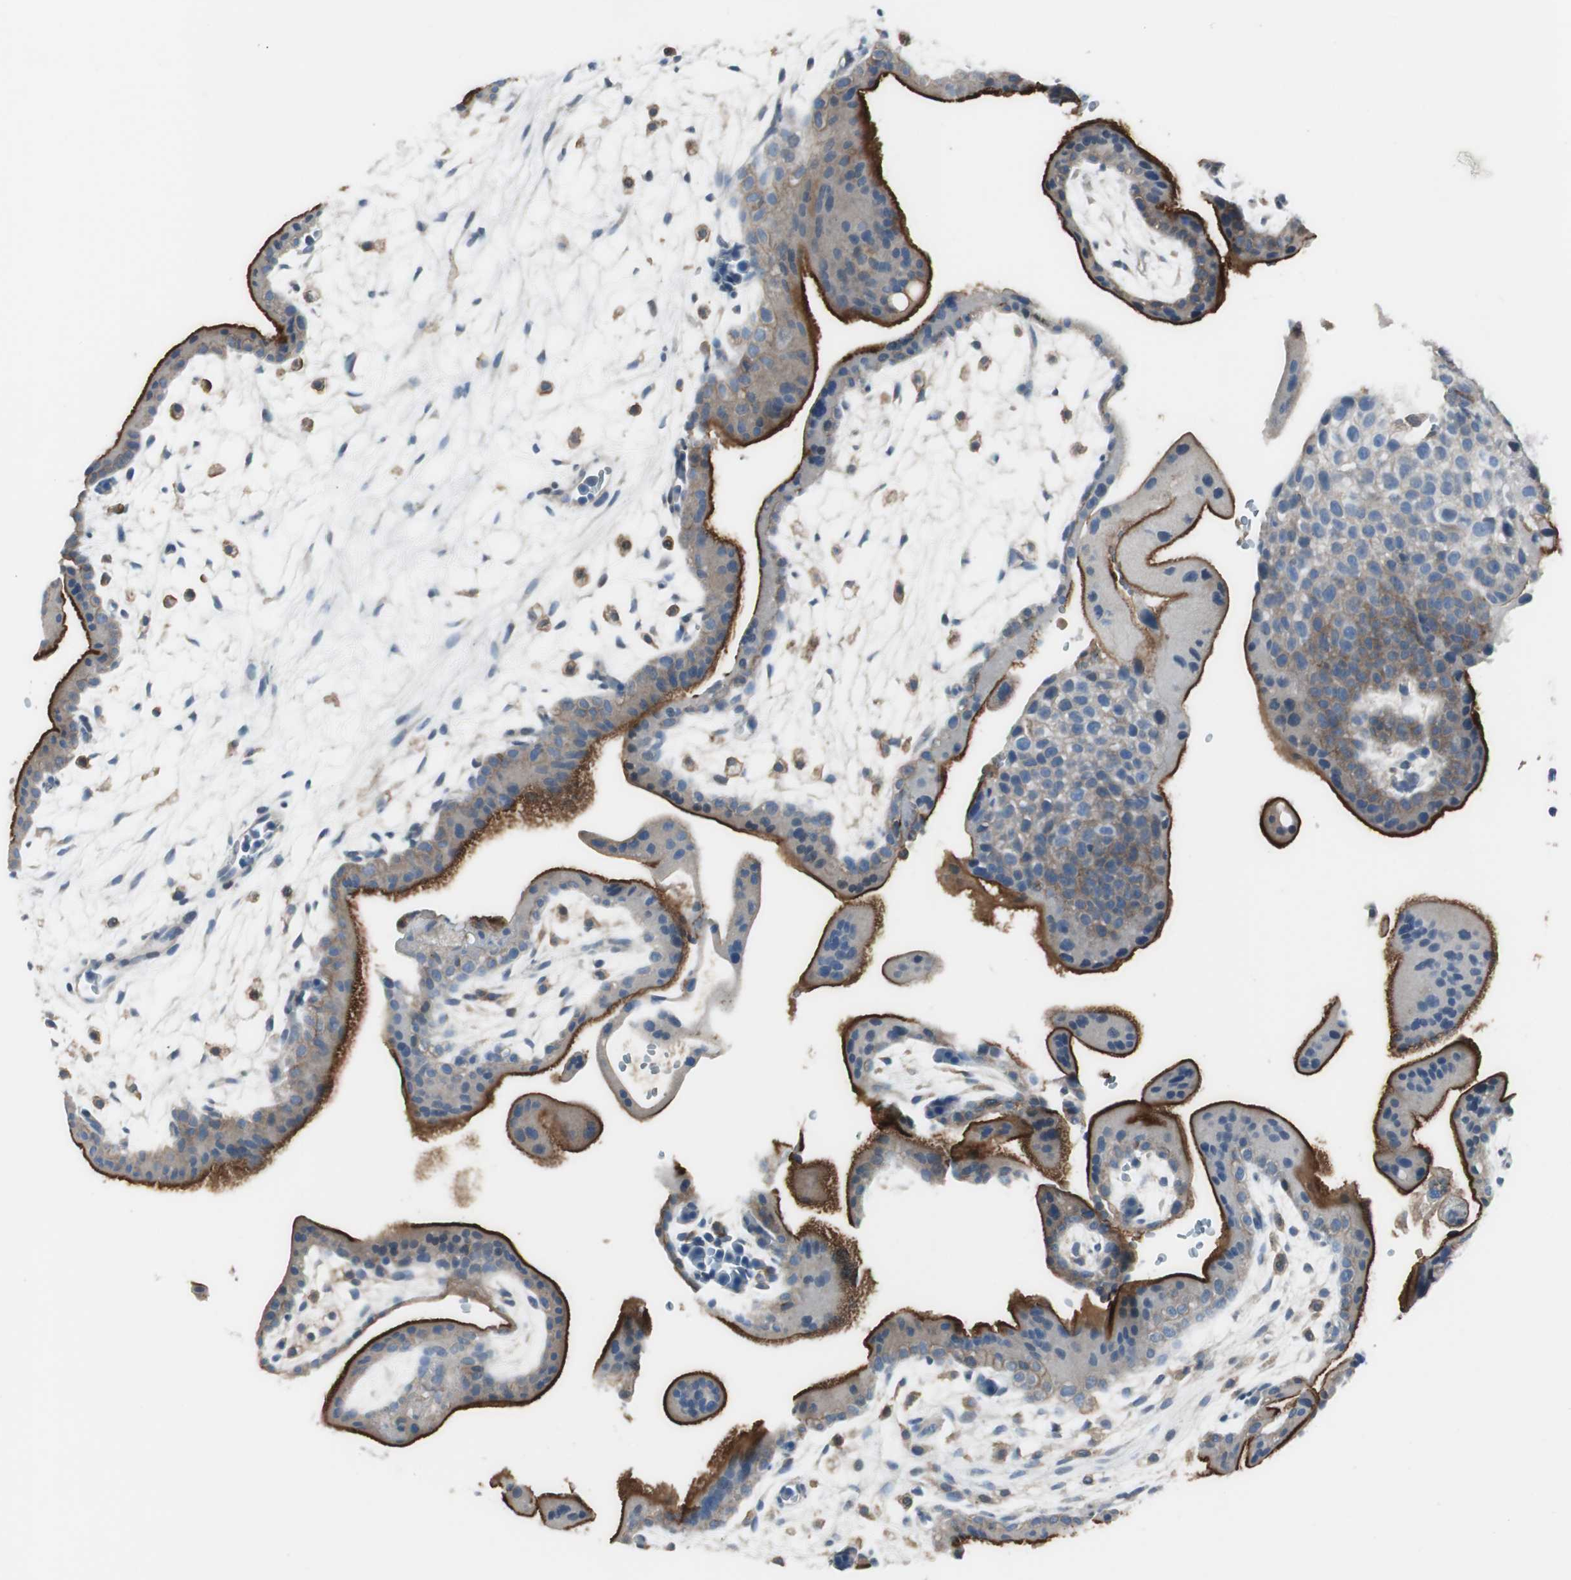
{"staining": {"intensity": "moderate", "quantity": "25%-75%", "location": "cytoplasmic/membranous"}, "tissue": "placenta", "cell_type": "Decidual cells", "image_type": "normal", "snomed": [{"axis": "morphology", "description": "Normal tissue, NOS"}, {"axis": "topography", "description": "Placenta"}], "caption": "Brown immunohistochemical staining in unremarkable placenta displays moderate cytoplasmic/membranous expression in approximately 25%-75% of decidual cells.", "gene": "SLC9A3R1", "patient": {"sex": "female", "age": 35}}